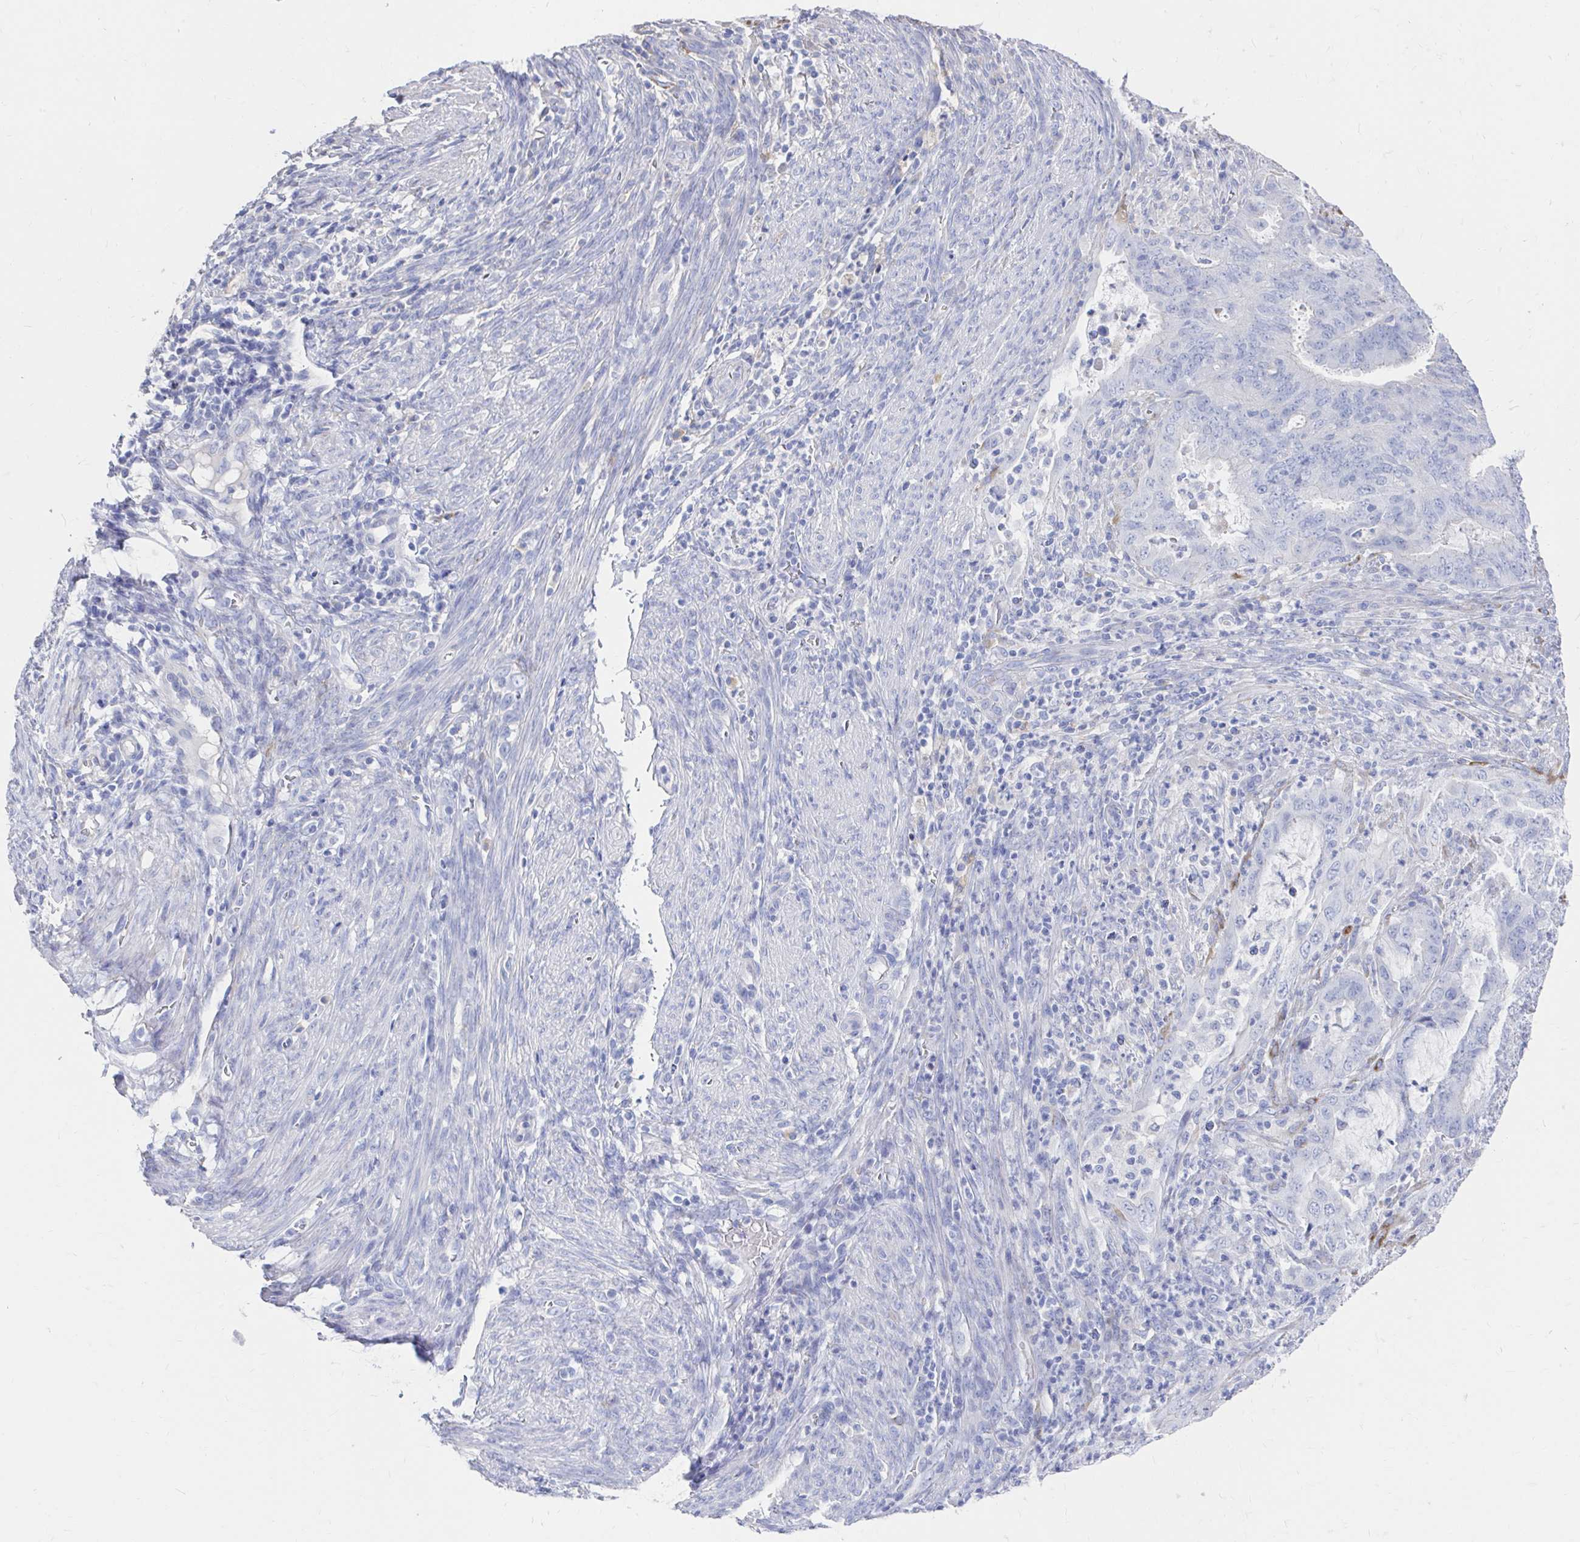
{"staining": {"intensity": "negative", "quantity": "none", "location": "none"}, "tissue": "endometrial cancer", "cell_type": "Tumor cells", "image_type": "cancer", "snomed": [{"axis": "morphology", "description": "Adenocarcinoma, NOS"}, {"axis": "topography", "description": "Endometrium"}], "caption": "This is an immunohistochemistry micrograph of endometrial cancer (adenocarcinoma). There is no staining in tumor cells.", "gene": "LAMC3", "patient": {"sex": "female", "age": 51}}